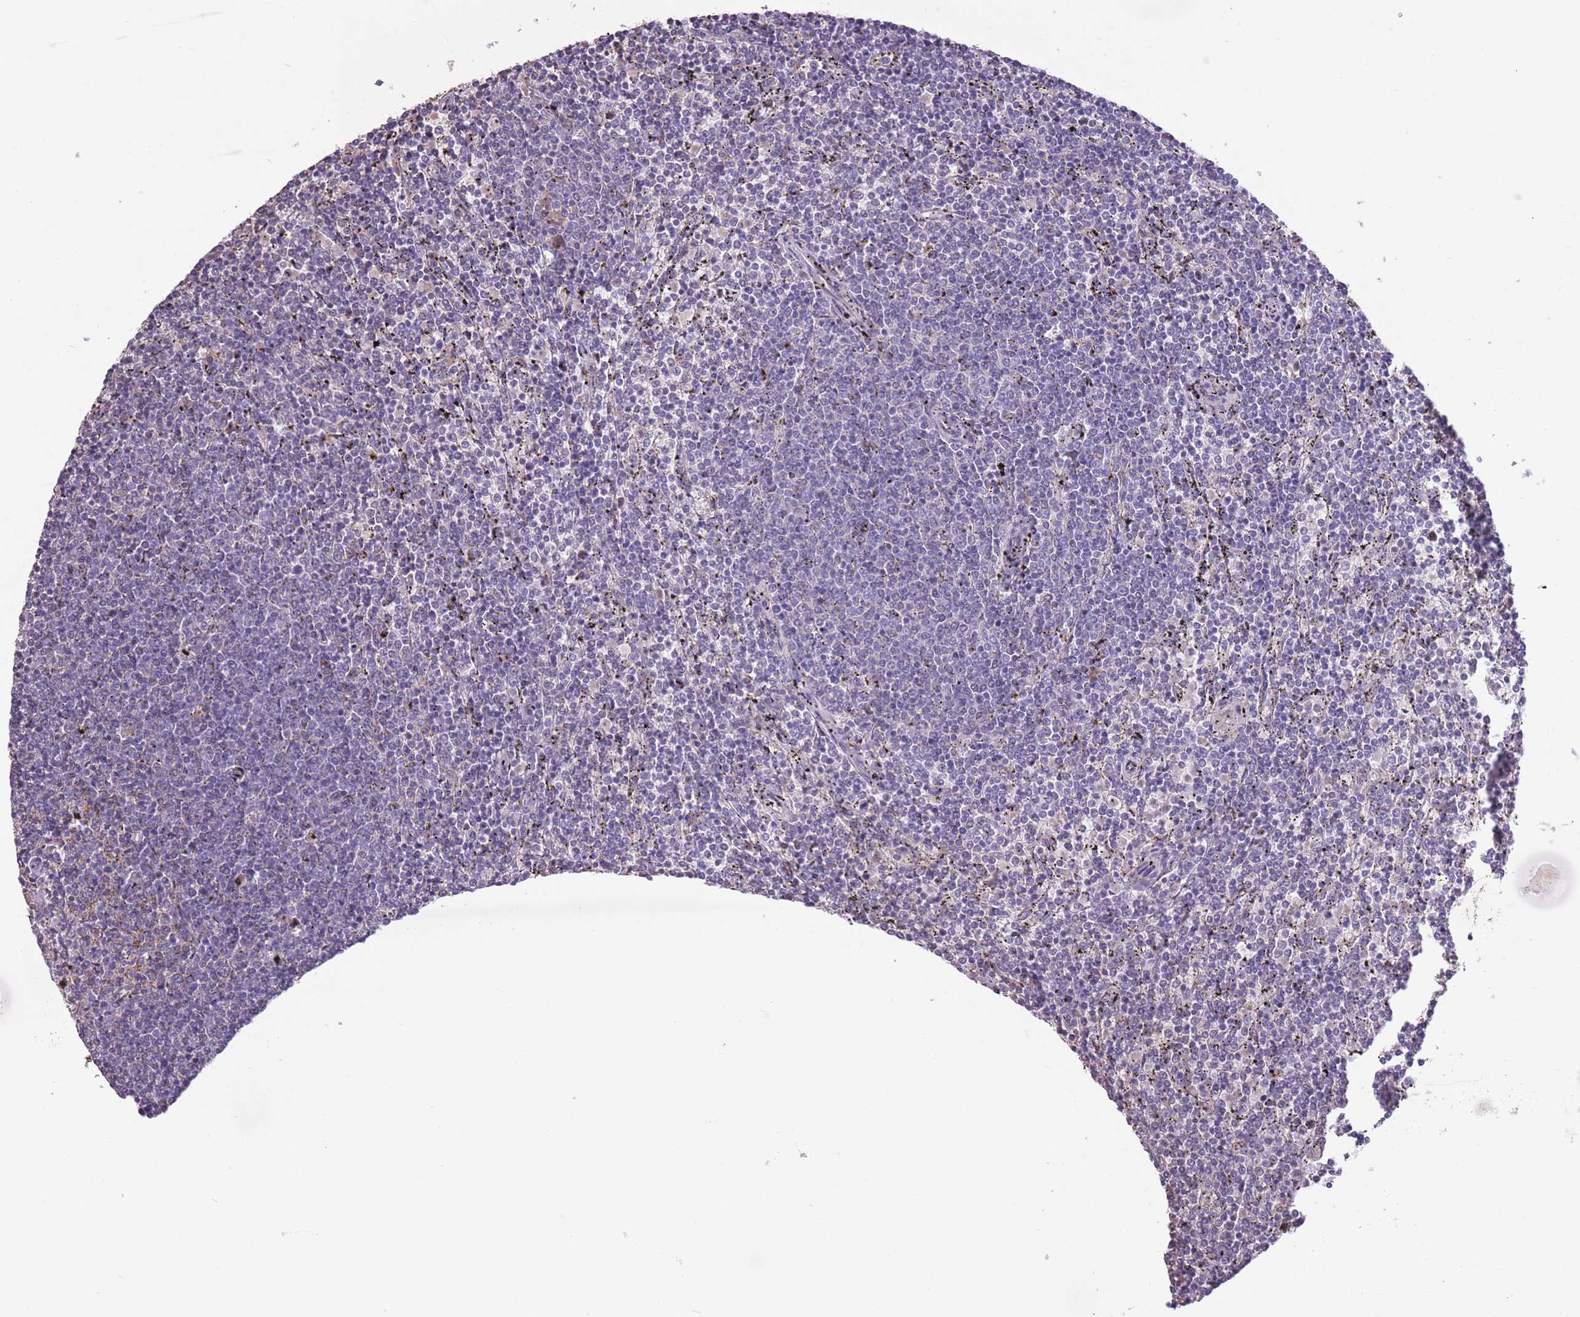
{"staining": {"intensity": "negative", "quantity": "none", "location": "none"}, "tissue": "lymphoma", "cell_type": "Tumor cells", "image_type": "cancer", "snomed": [{"axis": "morphology", "description": "Malignant lymphoma, non-Hodgkin's type, Low grade"}, {"axis": "topography", "description": "Spleen"}], "caption": "This is an IHC image of low-grade malignant lymphoma, non-Hodgkin's type. There is no positivity in tumor cells.", "gene": "WDR70", "patient": {"sex": "female", "age": 50}}